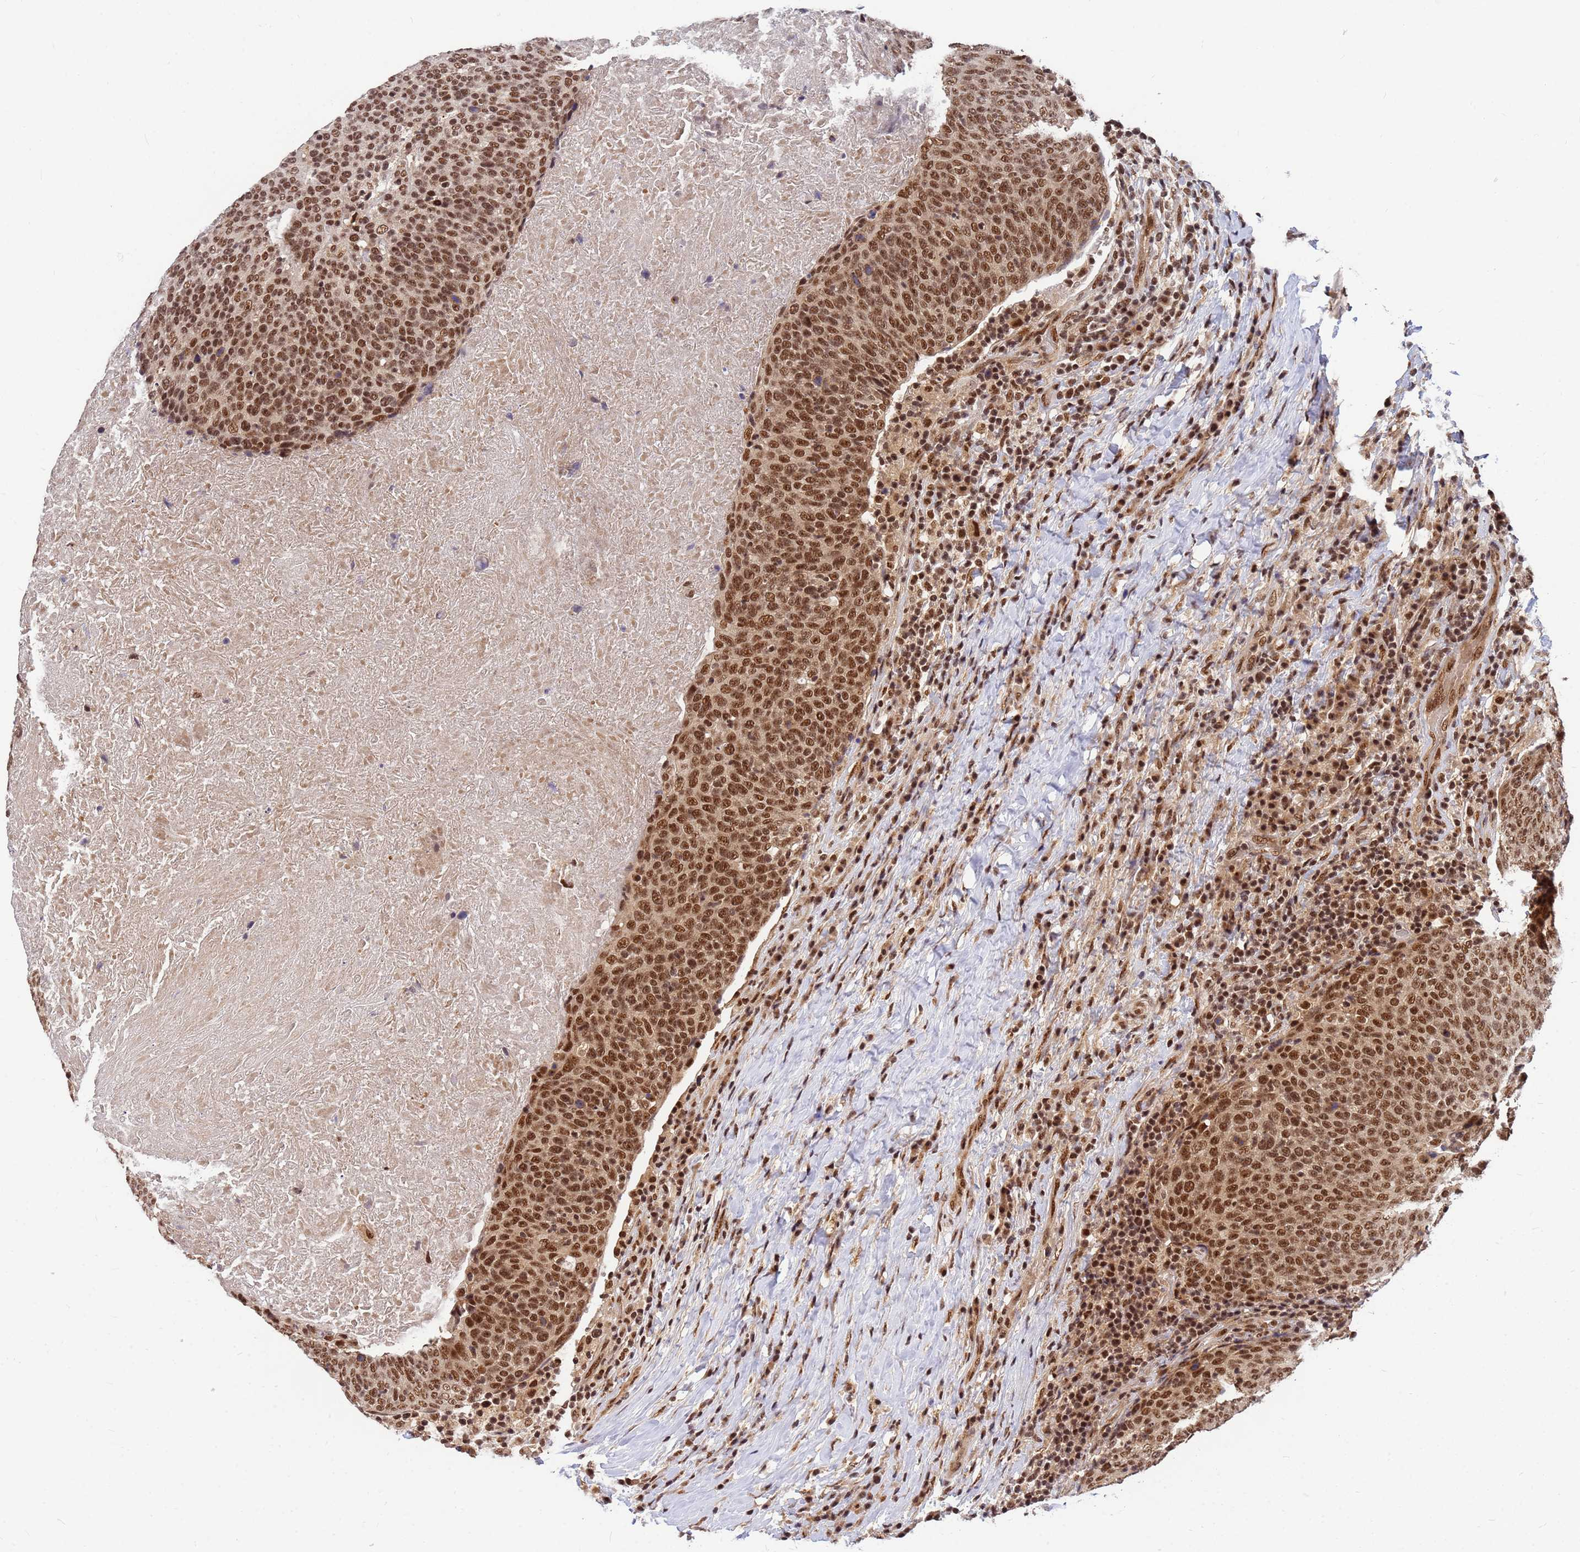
{"staining": {"intensity": "moderate", "quantity": ">75%", "location": "nuclear"}, "tissue": "head and neck cancer", "cell_type": "Tumor cells", "image_type": "cancer", "snomed": [{"axis": "morphology", "description": "Squamous cell carcinoma, NOS"}, {"axis": "morphology", "description": "Squamous cell carcinoma, metastatic, NOS"}, {"axis": "topography", "description": "Lymph node"}, {"axis": "topography", "description": "Head-Neck"}], "caption": "Immunohistochemical staining of human head and neck squamous cell carcinoma demonstrates medium levels of moderate nuclear staining in about >75% of tumor cells.", "gene": "NCBP2", "patient": {"sex": "male", "age": 62}}